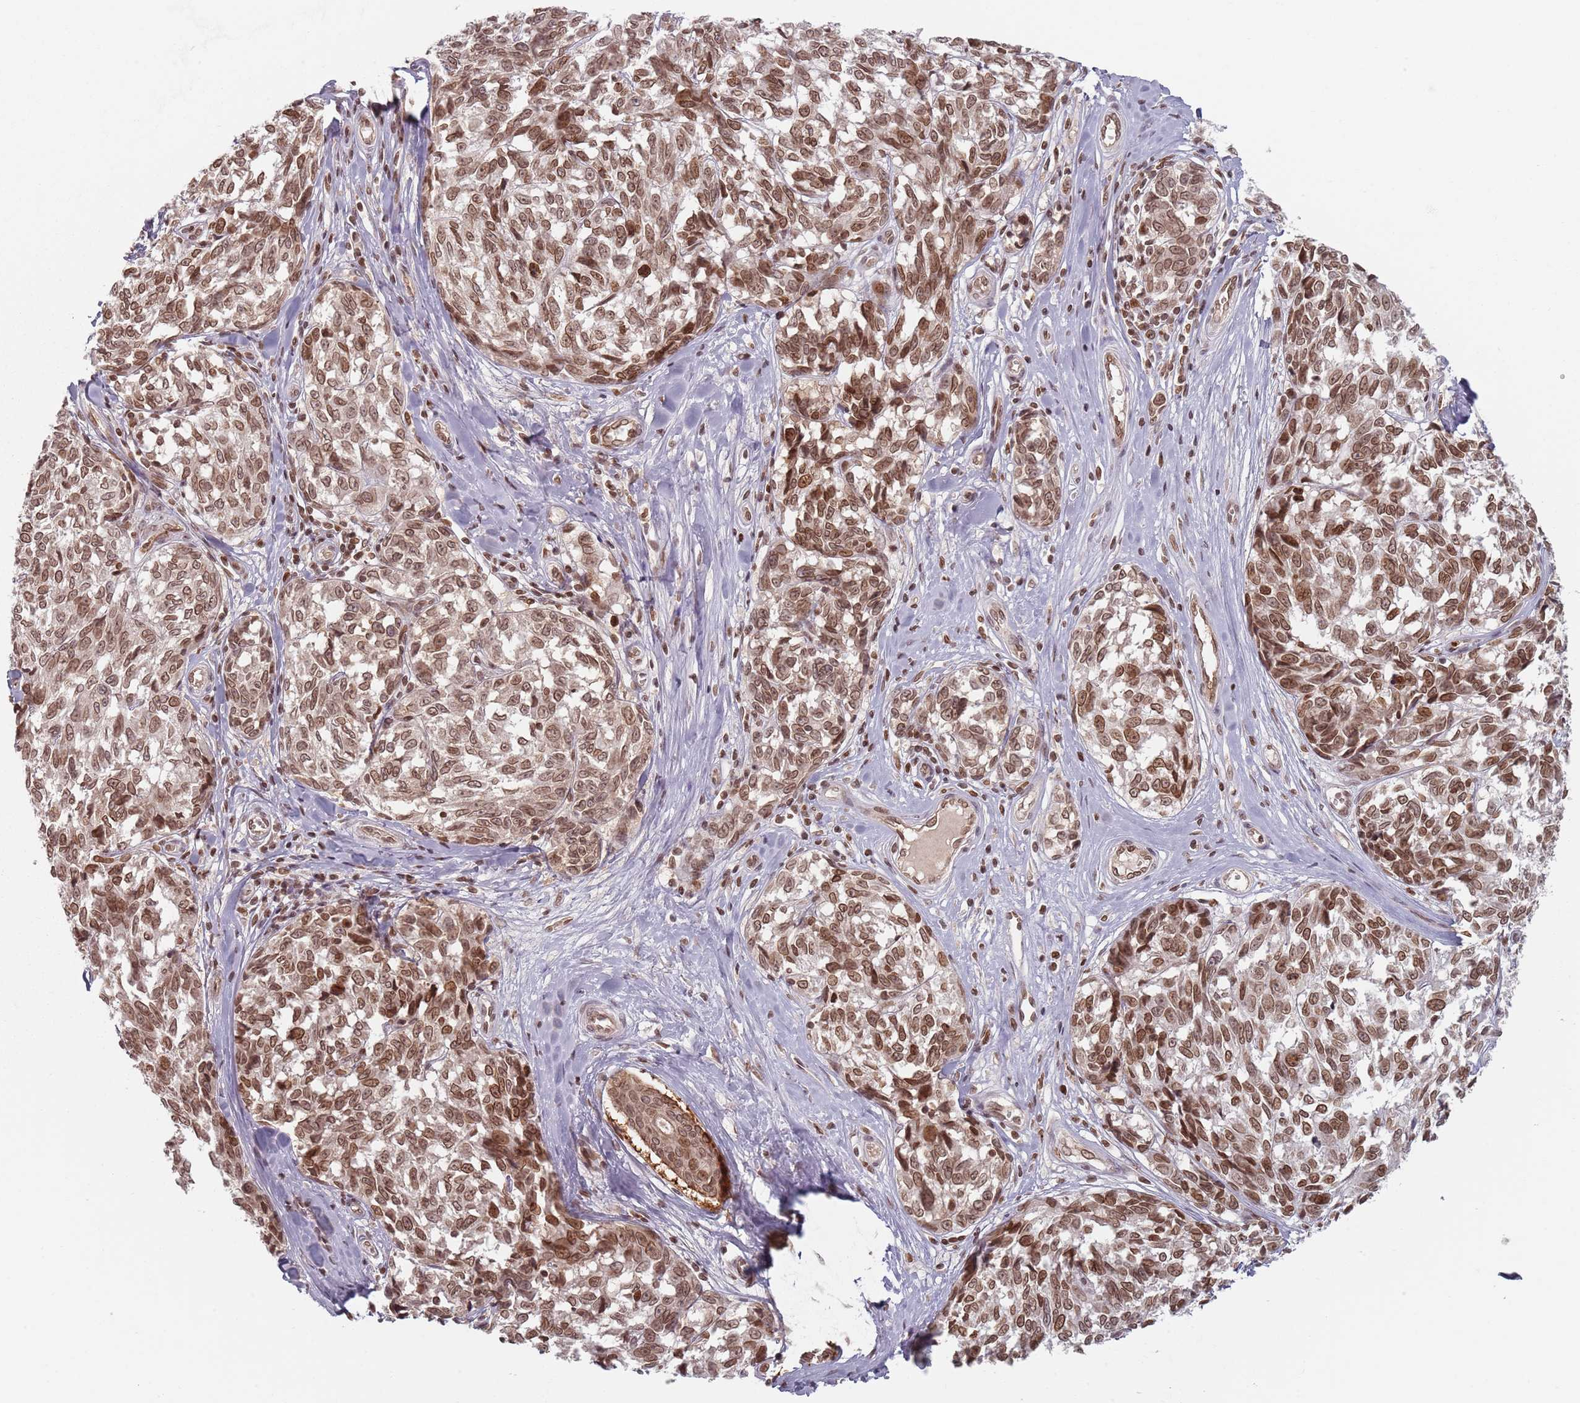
{"staining": {"intensity": "moderate", "quantity": ">75%", "location": "cytoplasmic/membranous,nuclear"}, "tissue": "melanoma", "cell_type": "Tumor cells", "image_type": "cancer", "snomed": [{"axis": "morphology", "description": "Normal tissue, NOS"}, {"axis": "morphology", "description": "Malignant melanoma, NOS"}, {"axis": "topography", "description": "Skin"}], "caption": "There is medium levels of moderate cytoplasmic/membranous and nuclear expression in tumor cells of malignant melanoma, as demonstrated by immunohistochemical staining (brown color).", "gene": "NUP50", "patient": {"sex": "female", "age": 64}}